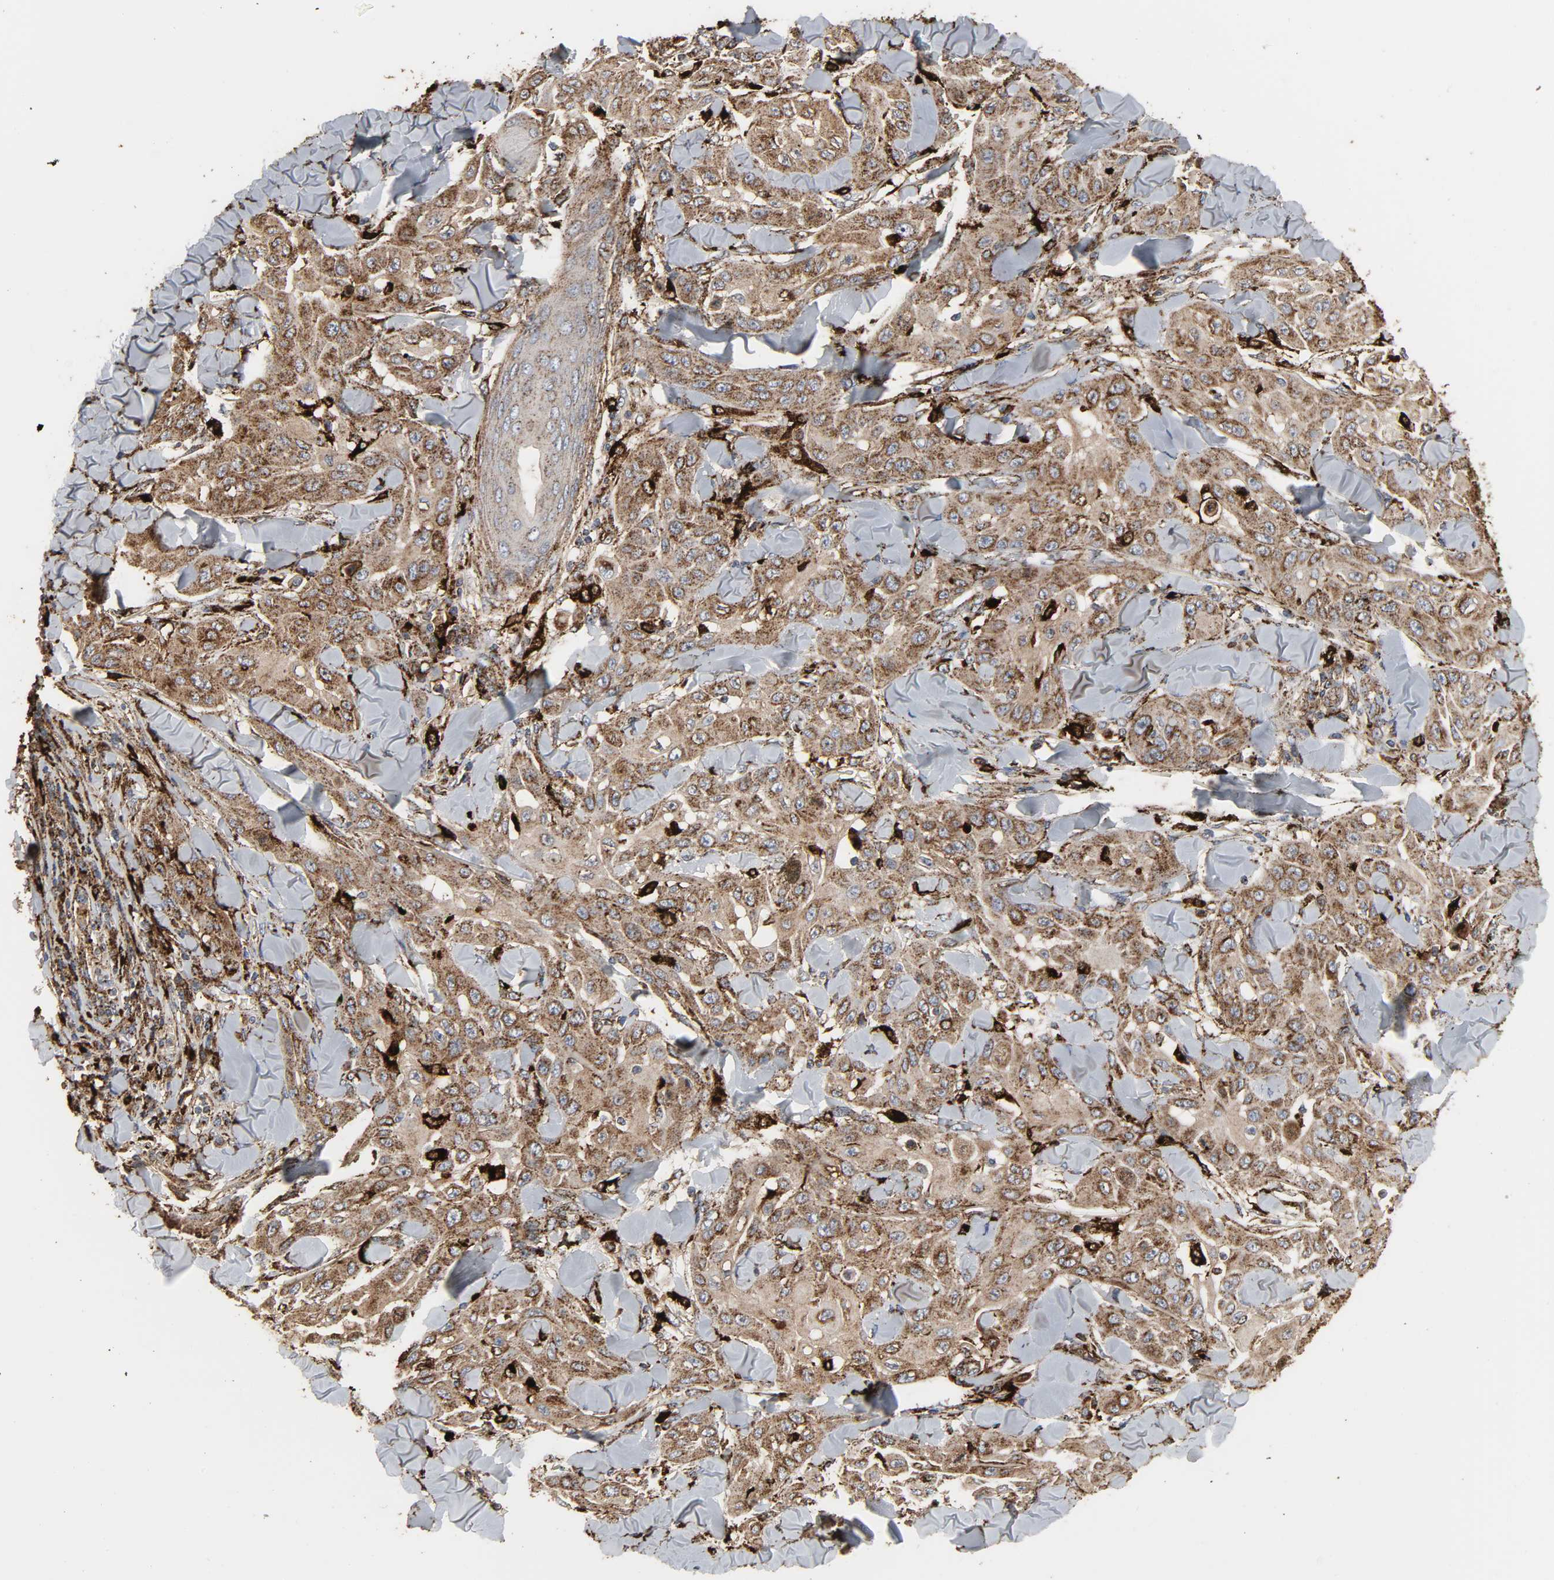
{"staining": {"intensity": "moderate", "quantity": ">75%", "location": "cytoplasmic/membranous"}, "tissue": "skin cancer", "cell_type": "Tumor cells", "image_type": "cancer", "snomed": [{"axis": "morphology", "description": "Squamous cell carcinoma, NOS"}, {"axis": "topography", "description": "Skin"}], "caption": "Immunohistochemistry of squamous cell carcinoma (skin) exhibits medium levels of moderate cytoplasmic/membranous positivity in about >75% of tumor cells. (Stains: DAB in brown, nuclei in blue, Microscopy: brightfield microscopy at high magnification).", "gene": "PSAP", "patient": {"sex": "male", "age": 24}}